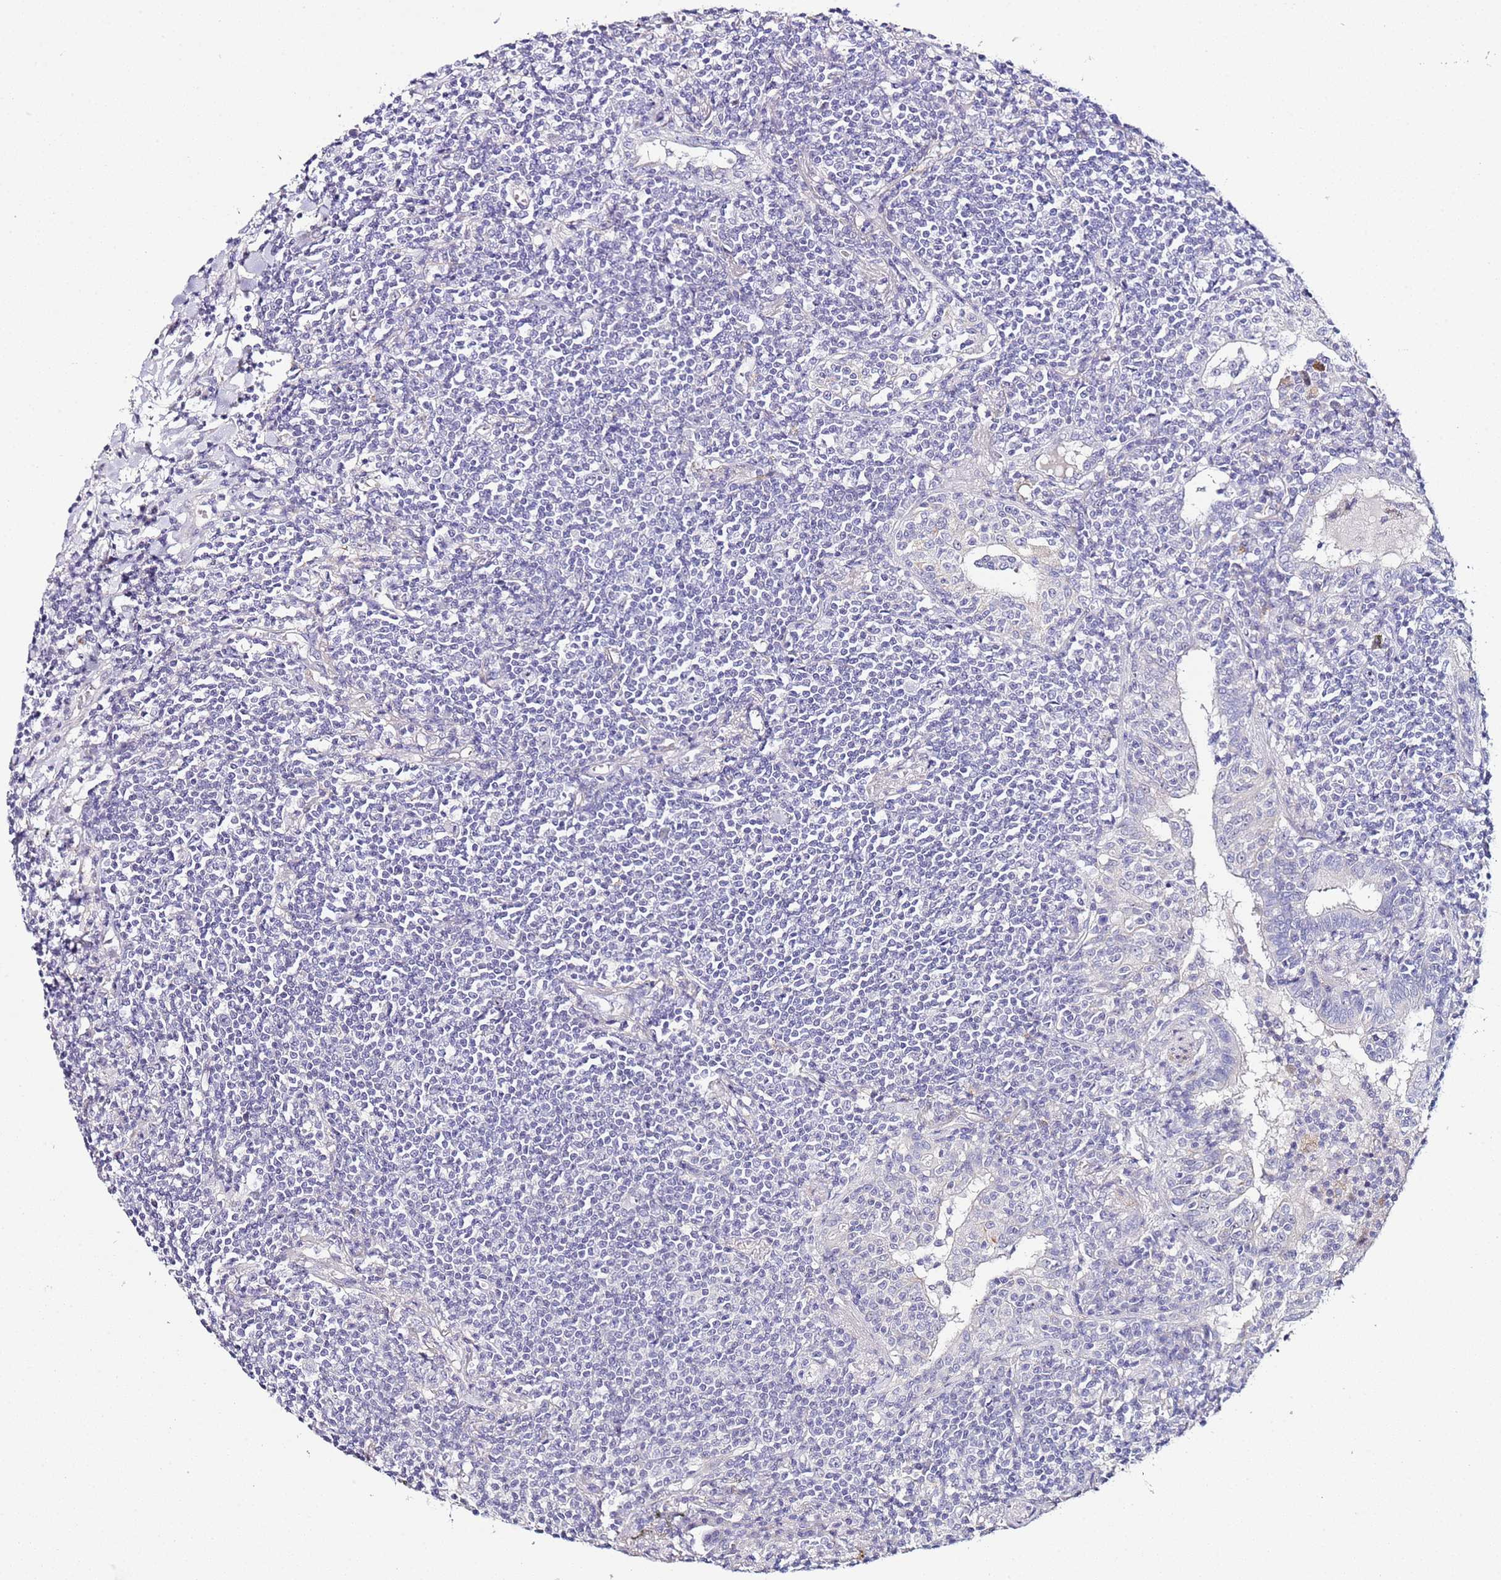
{"staining": {"intensity": "negative", "quantity": "none", "location": "none"}, "tissue": "lymphoma", "cell_type": "Tumor cells", "image_type": "cancer", "snomed": [{"axis": "morphology", "description": "Malignant lymphoma, non-Hodgkin's type, Low grade"}, {"axis": "topography", "description": "Lung"}], "caption": "A photomicrograph of human low-grade malignant lymphoma, non-Hodgkin's type is negative for staining in tumor cells.", "gene": "HGD", "patient": {"sex": "female", "age": 71}}